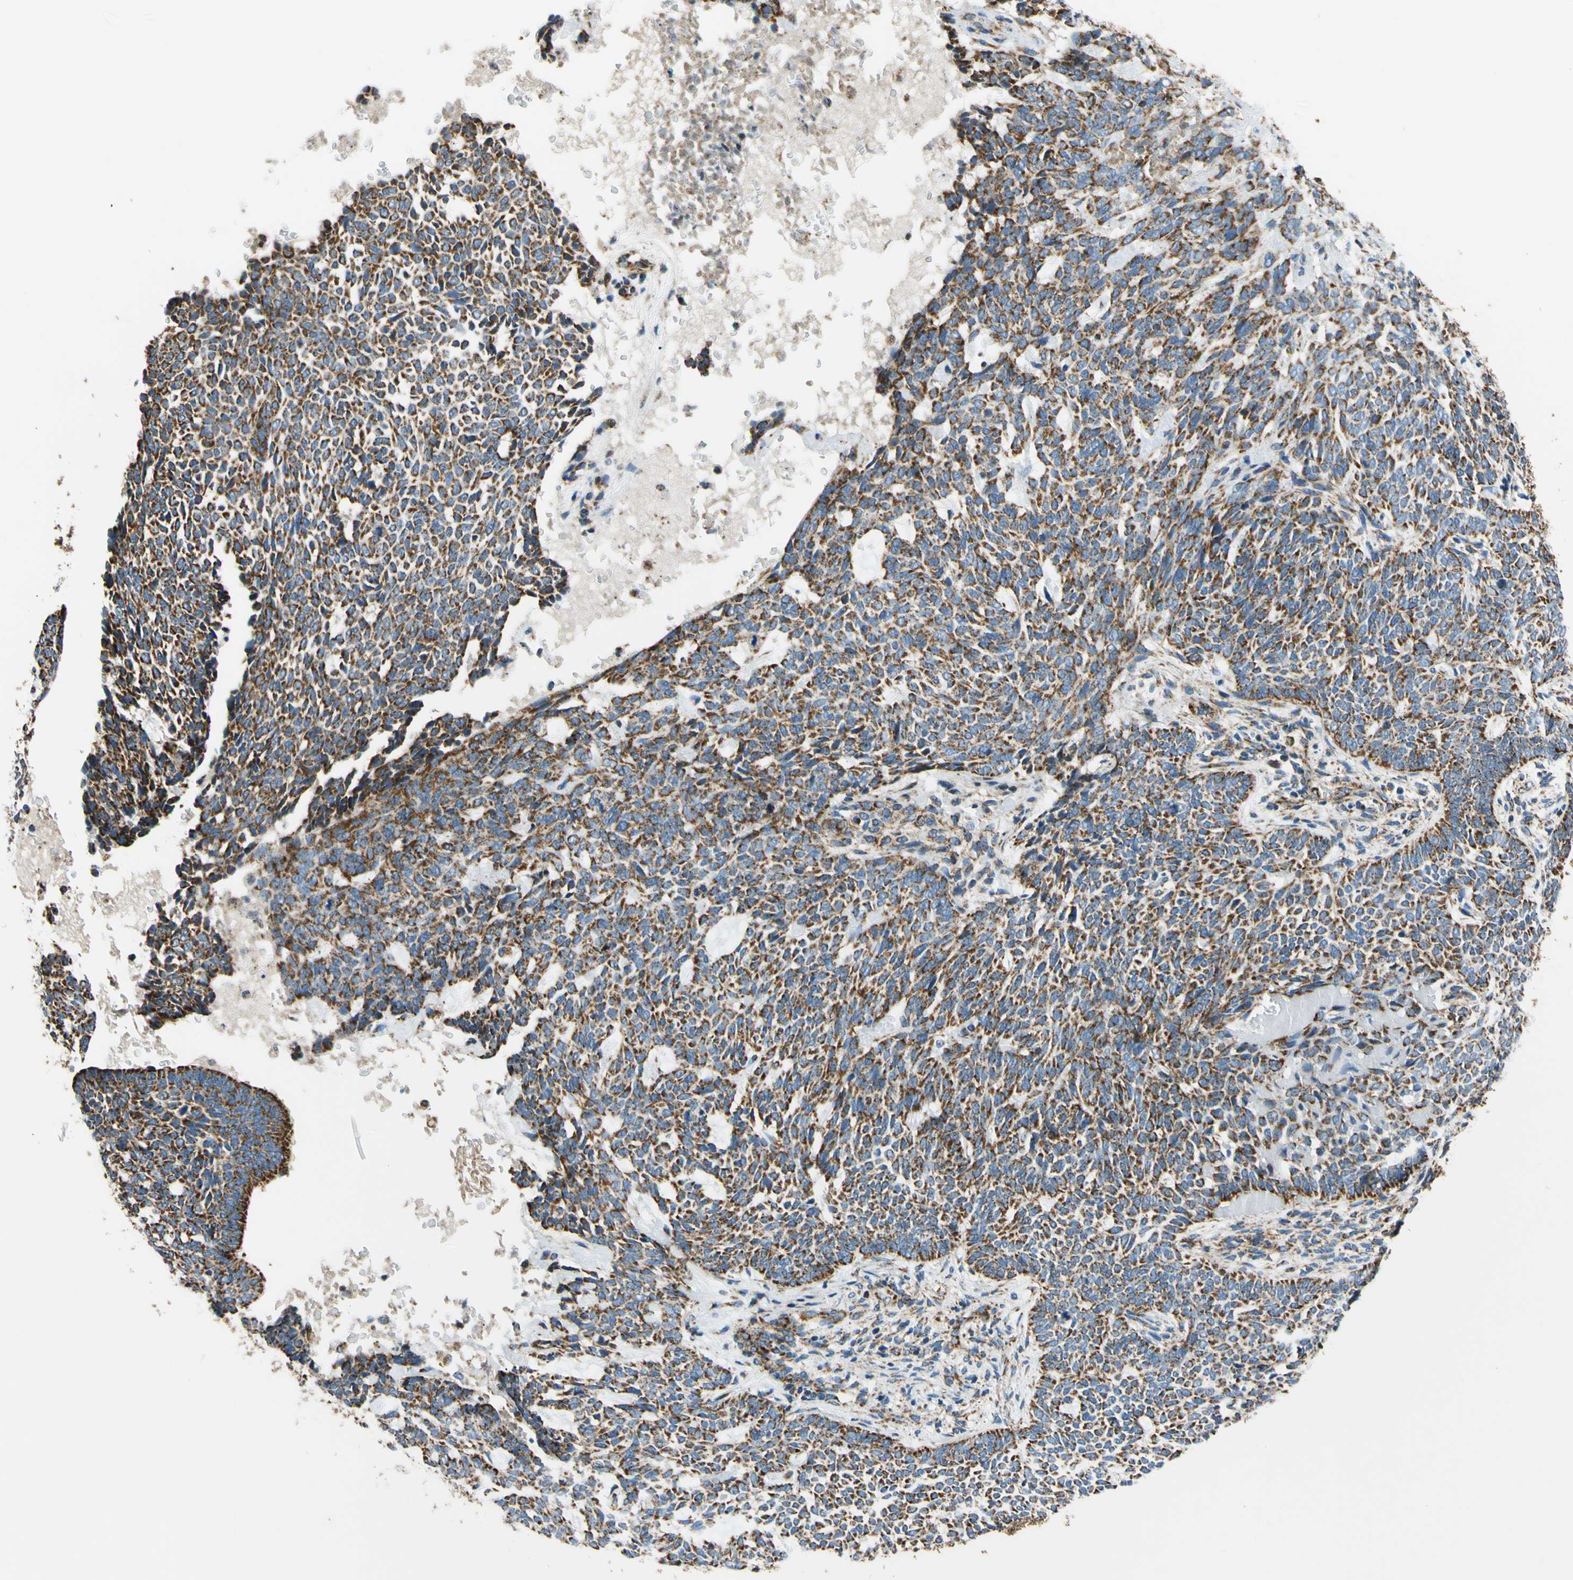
{"staining": {"intensity": "strong", "quantity": ">75%", "location": "cytoplasmic/membranous"}, "tissue": "skin cancer", "cell_type": "Tumor cells", "image_type": "cancer", "snomed": [{"axis": "morphology", "description": "Basal cell carcinoma"}, {"axis": "topography", "description": "Skin"}], "caption": "Immunohistochemical staining of skin cancer (basal cell carcinoma) exhibits strong cytoplasmic/membranous protein expression in approximately >75% of tumor cells.", "gene": "MAVS", "patient": {"sex": "male", "age": 87}}